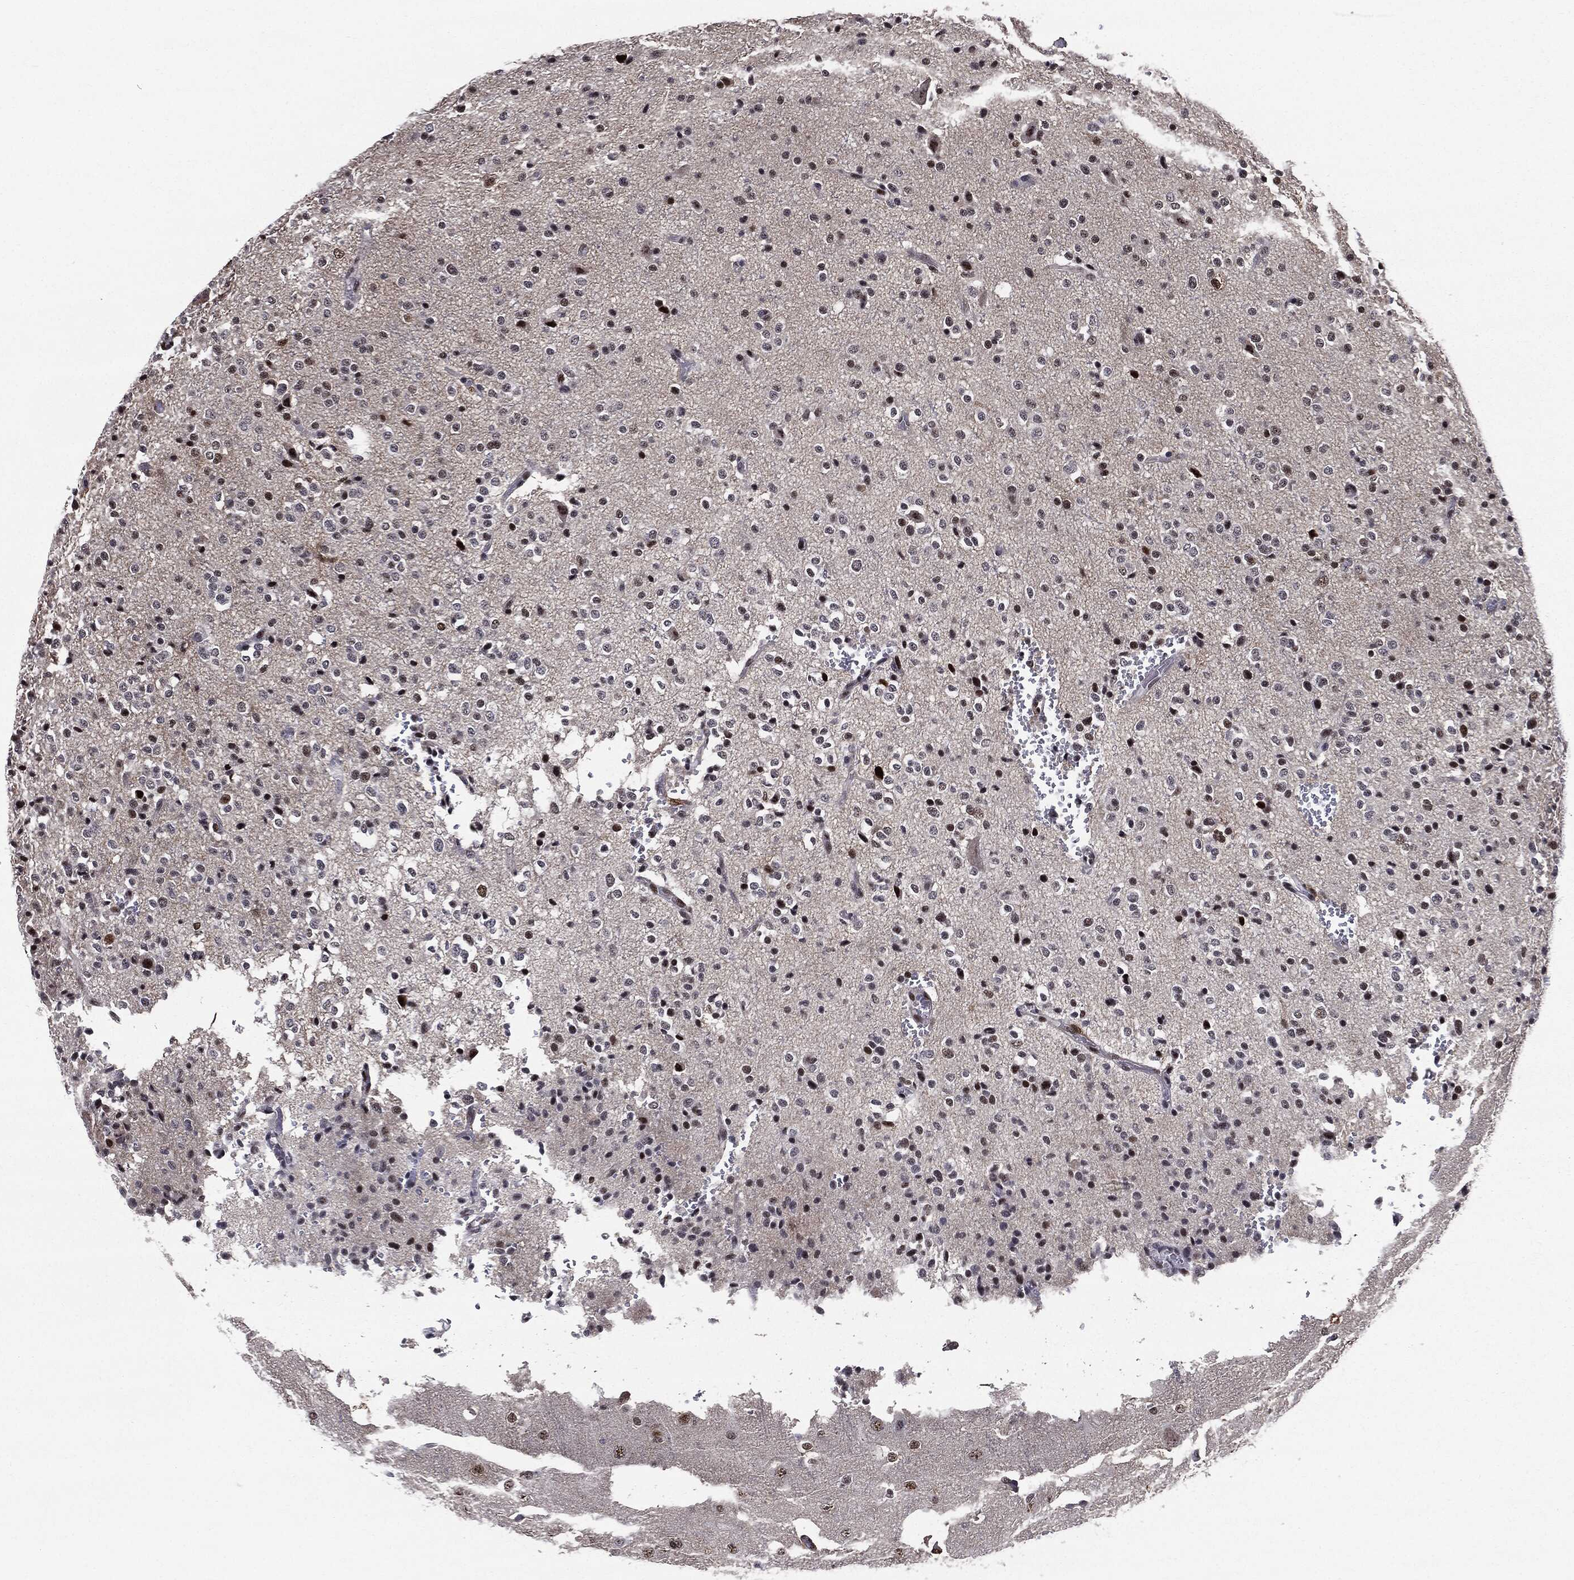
{"staining": {"intensity": "strong", "quantity": "25%-75%", "location": "nuclear"}, "tissue": "glioma", "cell_type": "Tumor cells", "image_type": "cancer", "snomed": [{"axis": "morphology", "description": "Glioma, malignant, Low grade"}, {"axis": "topography", "description": "Brain"}], "caption": "Approximately 25%-75% of tumor cells in glioma display strong nuclear protein positivity as visualized by brown immunohistochemical staining.", "gene": "JUN", "patient": {"sex": "male", "age": 41}}